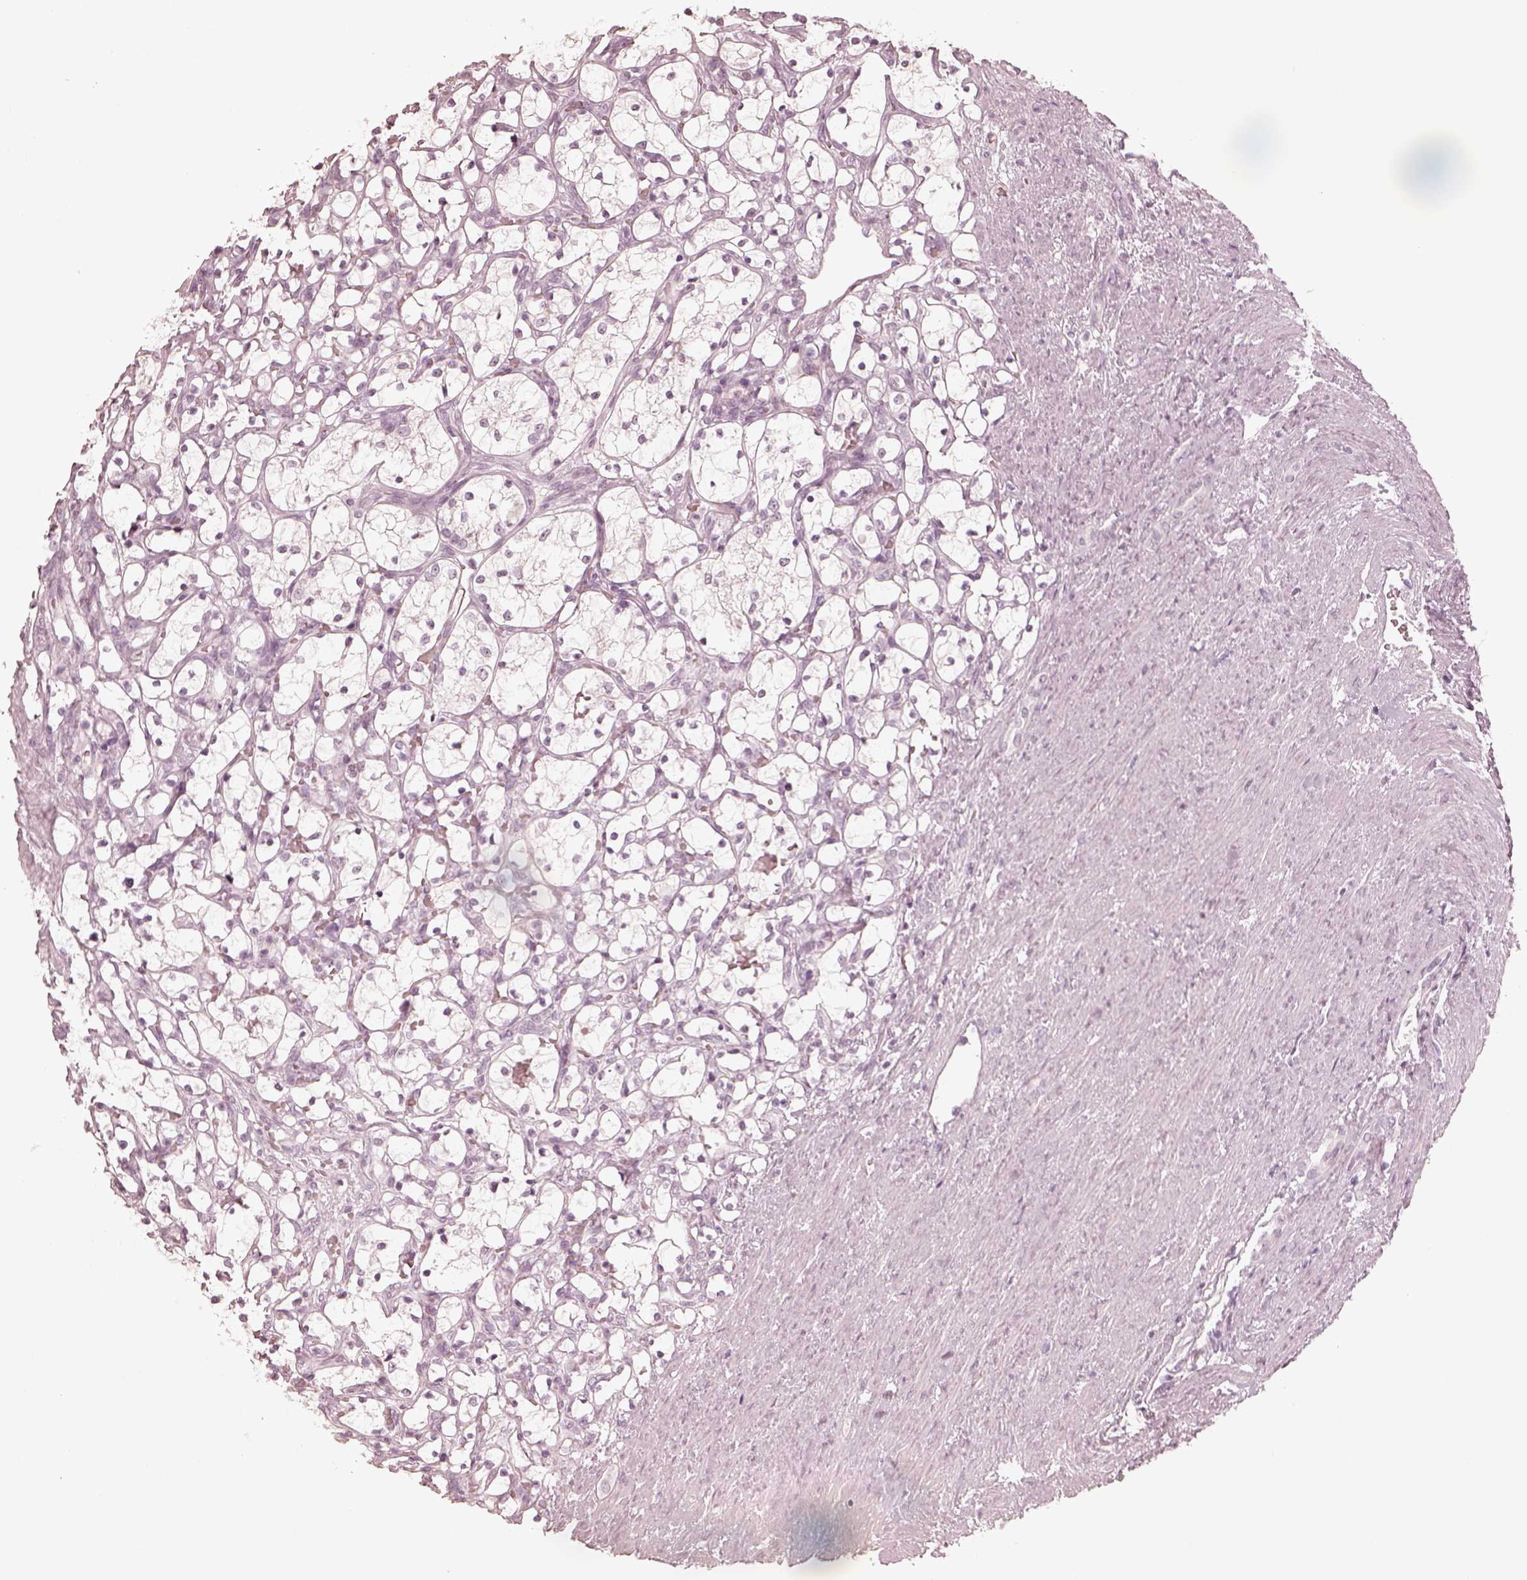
{"staining": {"intensity": "negative", "quantity": "none", "location": "none"}, "tissue": "renal cancer", "cell_type": "Tumor cells", "image_type": "cancer", "snomed": [{"axis": "morphology", "description": "Adenocarcinoma, NOS"}, {"axis": "topography", "description": "Kidney"}], "caption": "Immunohistochemistry (IHC) image of neoplastic tissue: human adenocarcinoma (renal) stained with DAB (3,3'-diaminobenzidine) displays no significant protein expression in tumor cells.", "gene": "CALR3", "patient": {"sex": "female", "age": 69}}